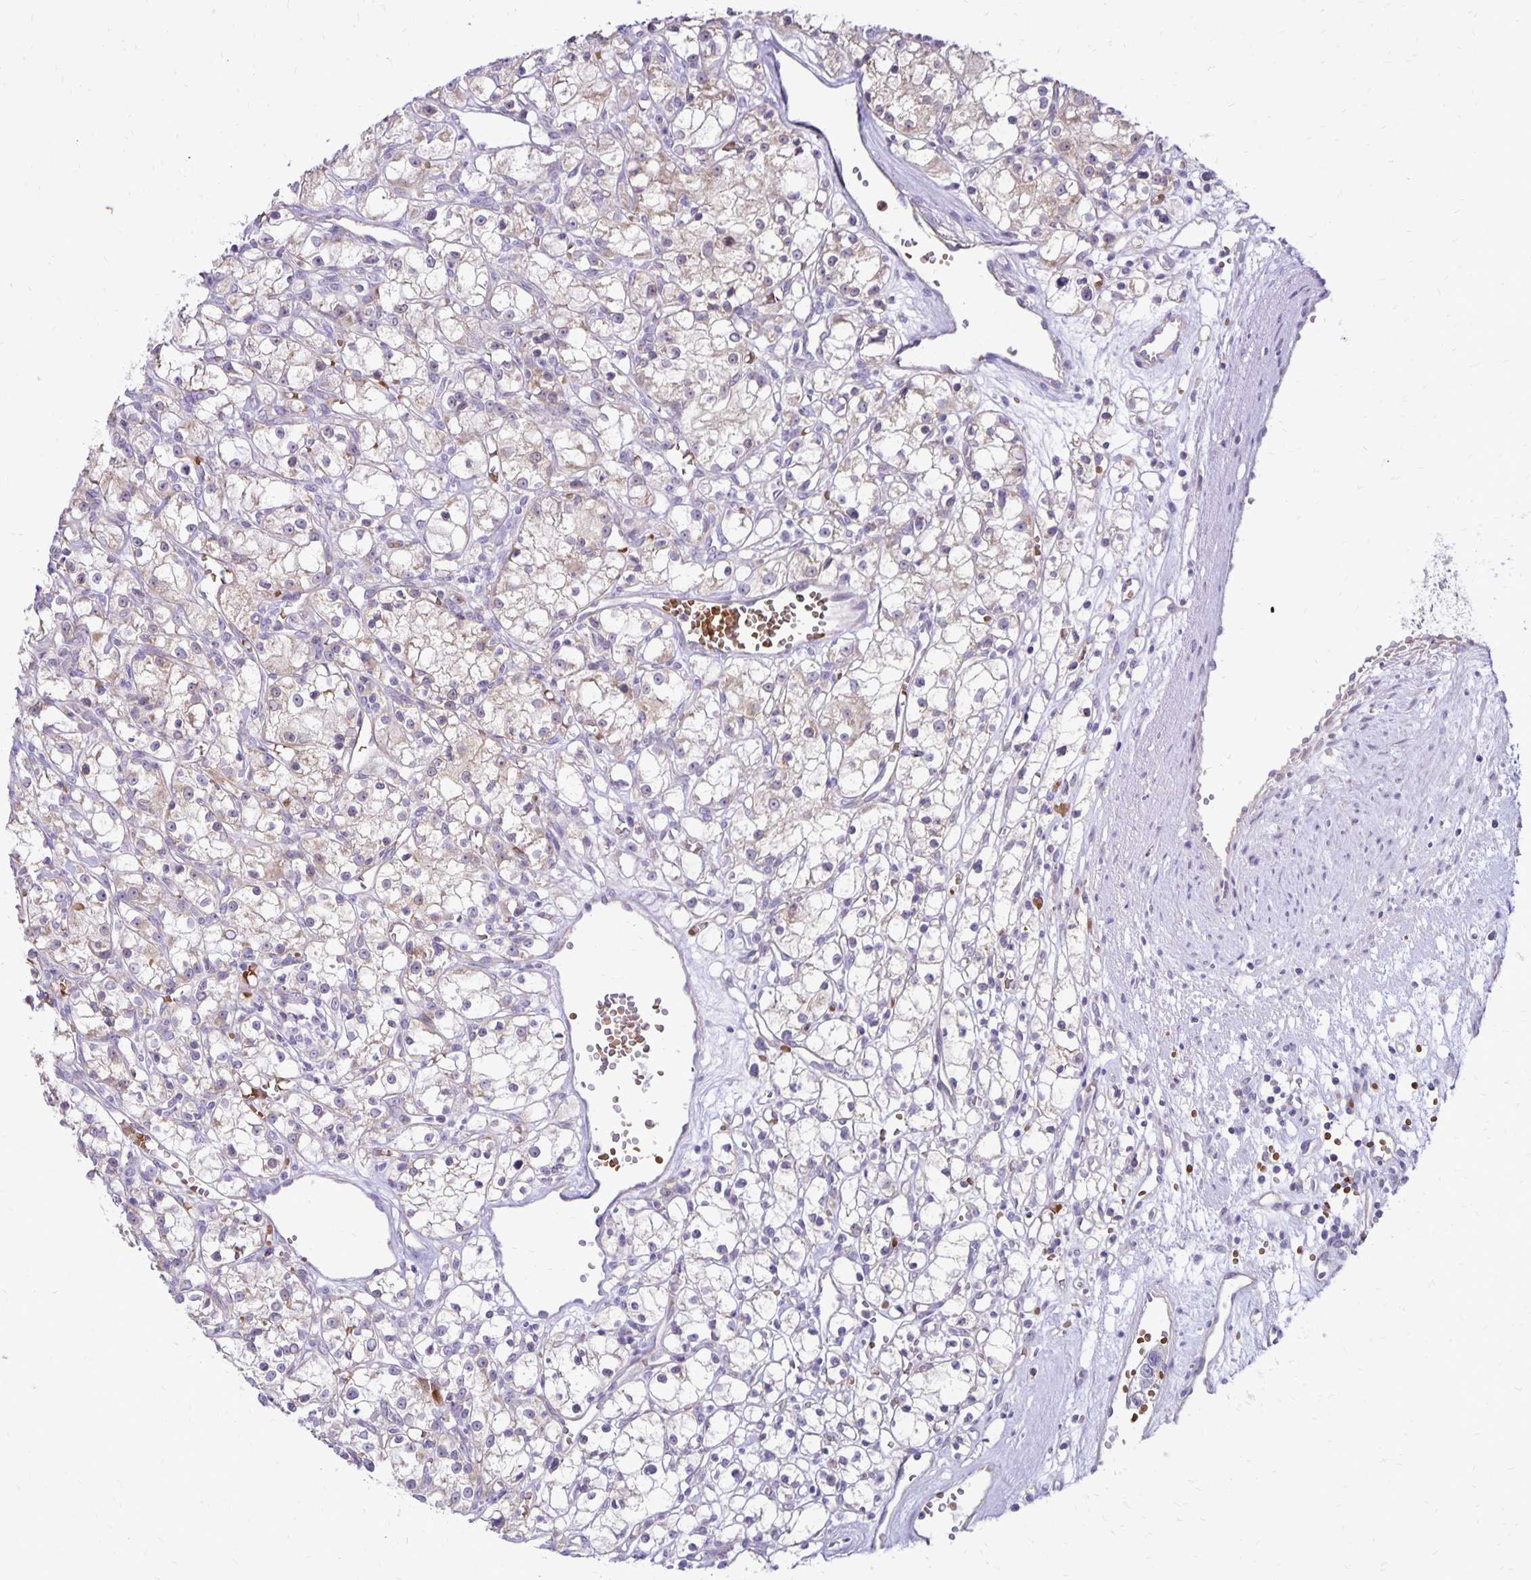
{"staining": {"intensity": "negative", "quantity": "none", "location": "none"}, "tissue": "renal cancer", "cell_type": "Tumor cells", "image_type": "cancer", "snomed": [{"axis": "morphology", "description": "Adenocarcinoma, NOS"}, {"axis": "topography", "description": "Kidney"}], "caption": "DAB immunohistochemical staining of human renal adenocarcinoma demonstrates no significant positivity in tumor cells.", "gene": "FN3K", "patient": {"sex": "female", "age": 59}}